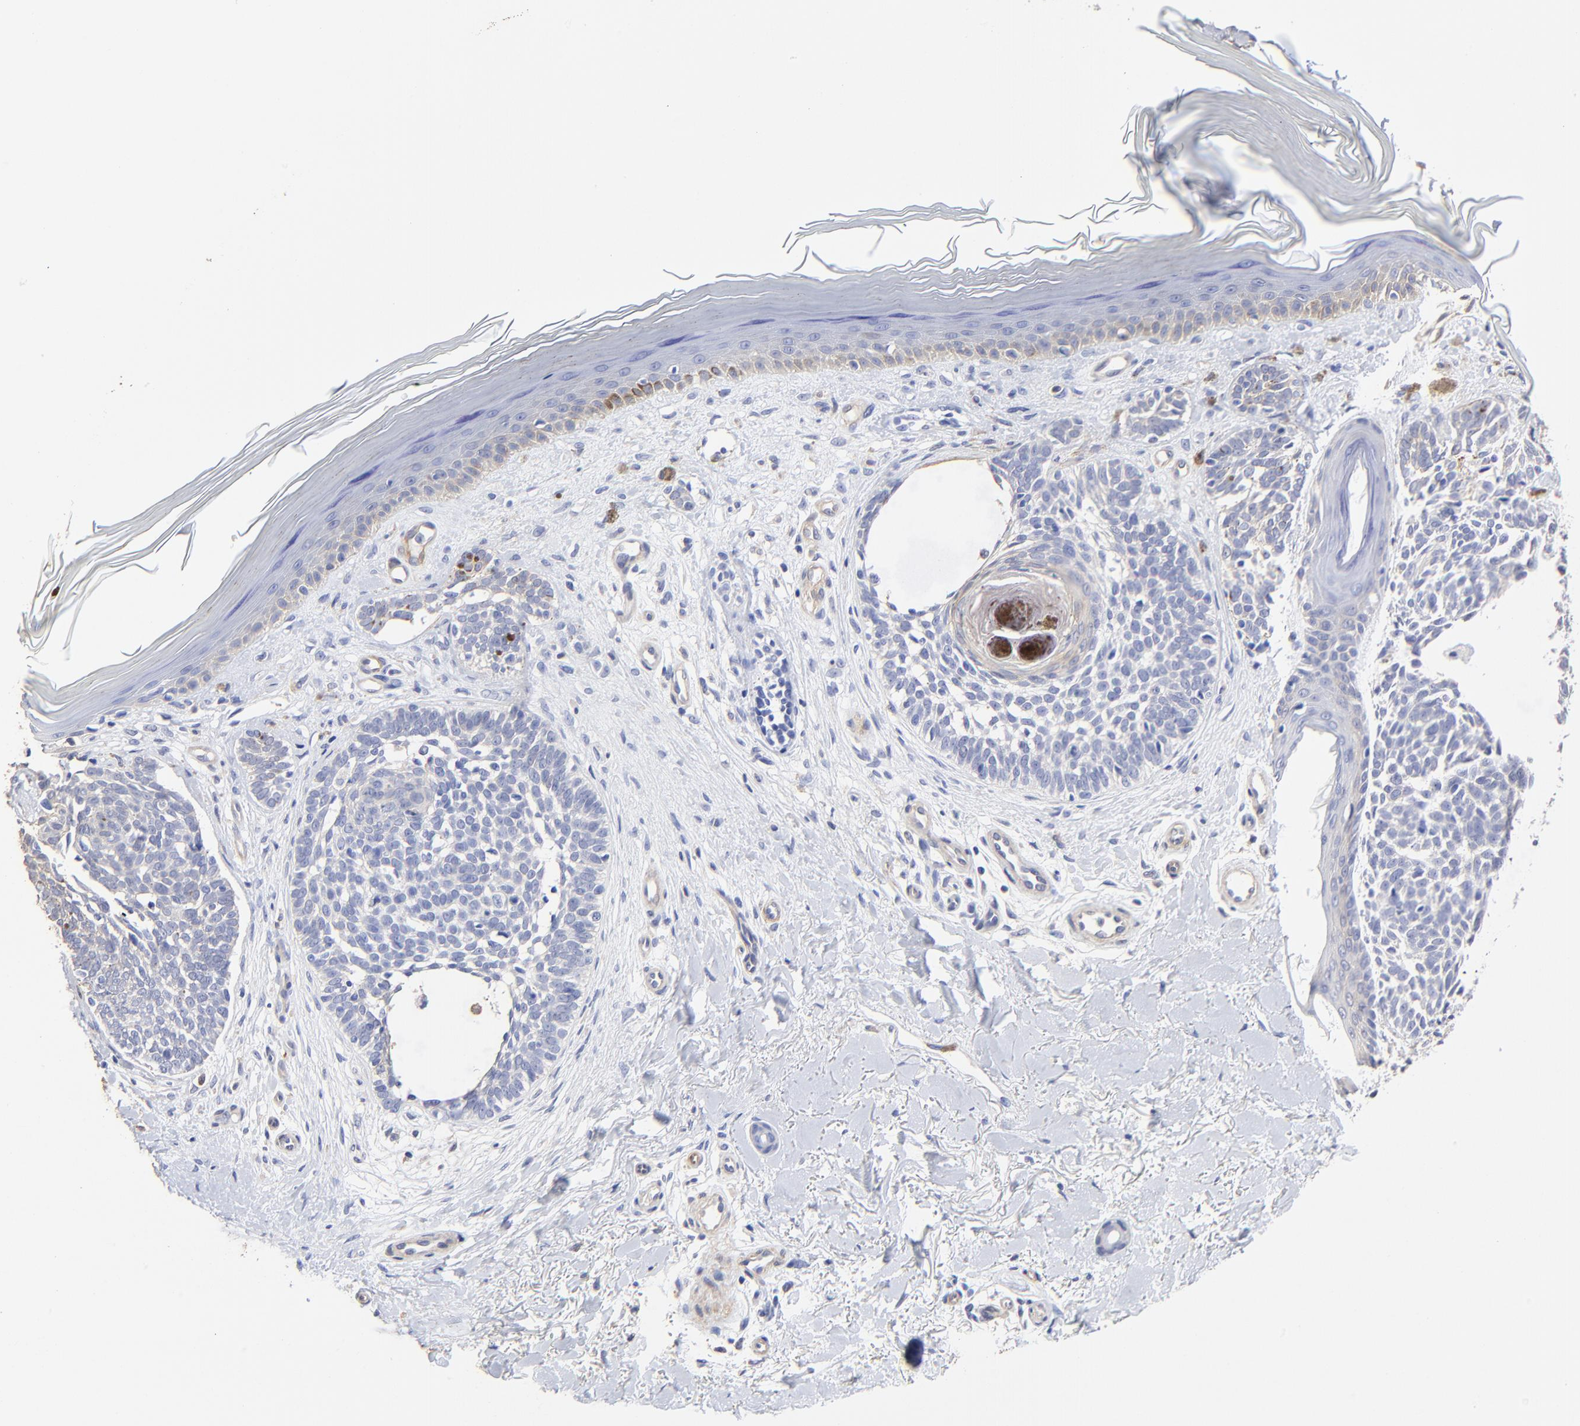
{"staining": {"intensity": "negative", "quantity": "none", "location": "none"}, "tissue": "skin cancer", "cell_type": "Tumor cells", "image_type": "cancer", "snomed": [{"axis": "morphology", "description": "Normal tissue, NOS"}, {"axis": "morphology", "description": "Basal cell carcinoma"}, {"axis": "topography", "description": "Skin"}], "caption": "Skin cancer was stained to show a protein in brown. There is no significant positivity in tumor cells.", "gene": "TAGLN2", "patient": {"sex": "female", "age": 58}}